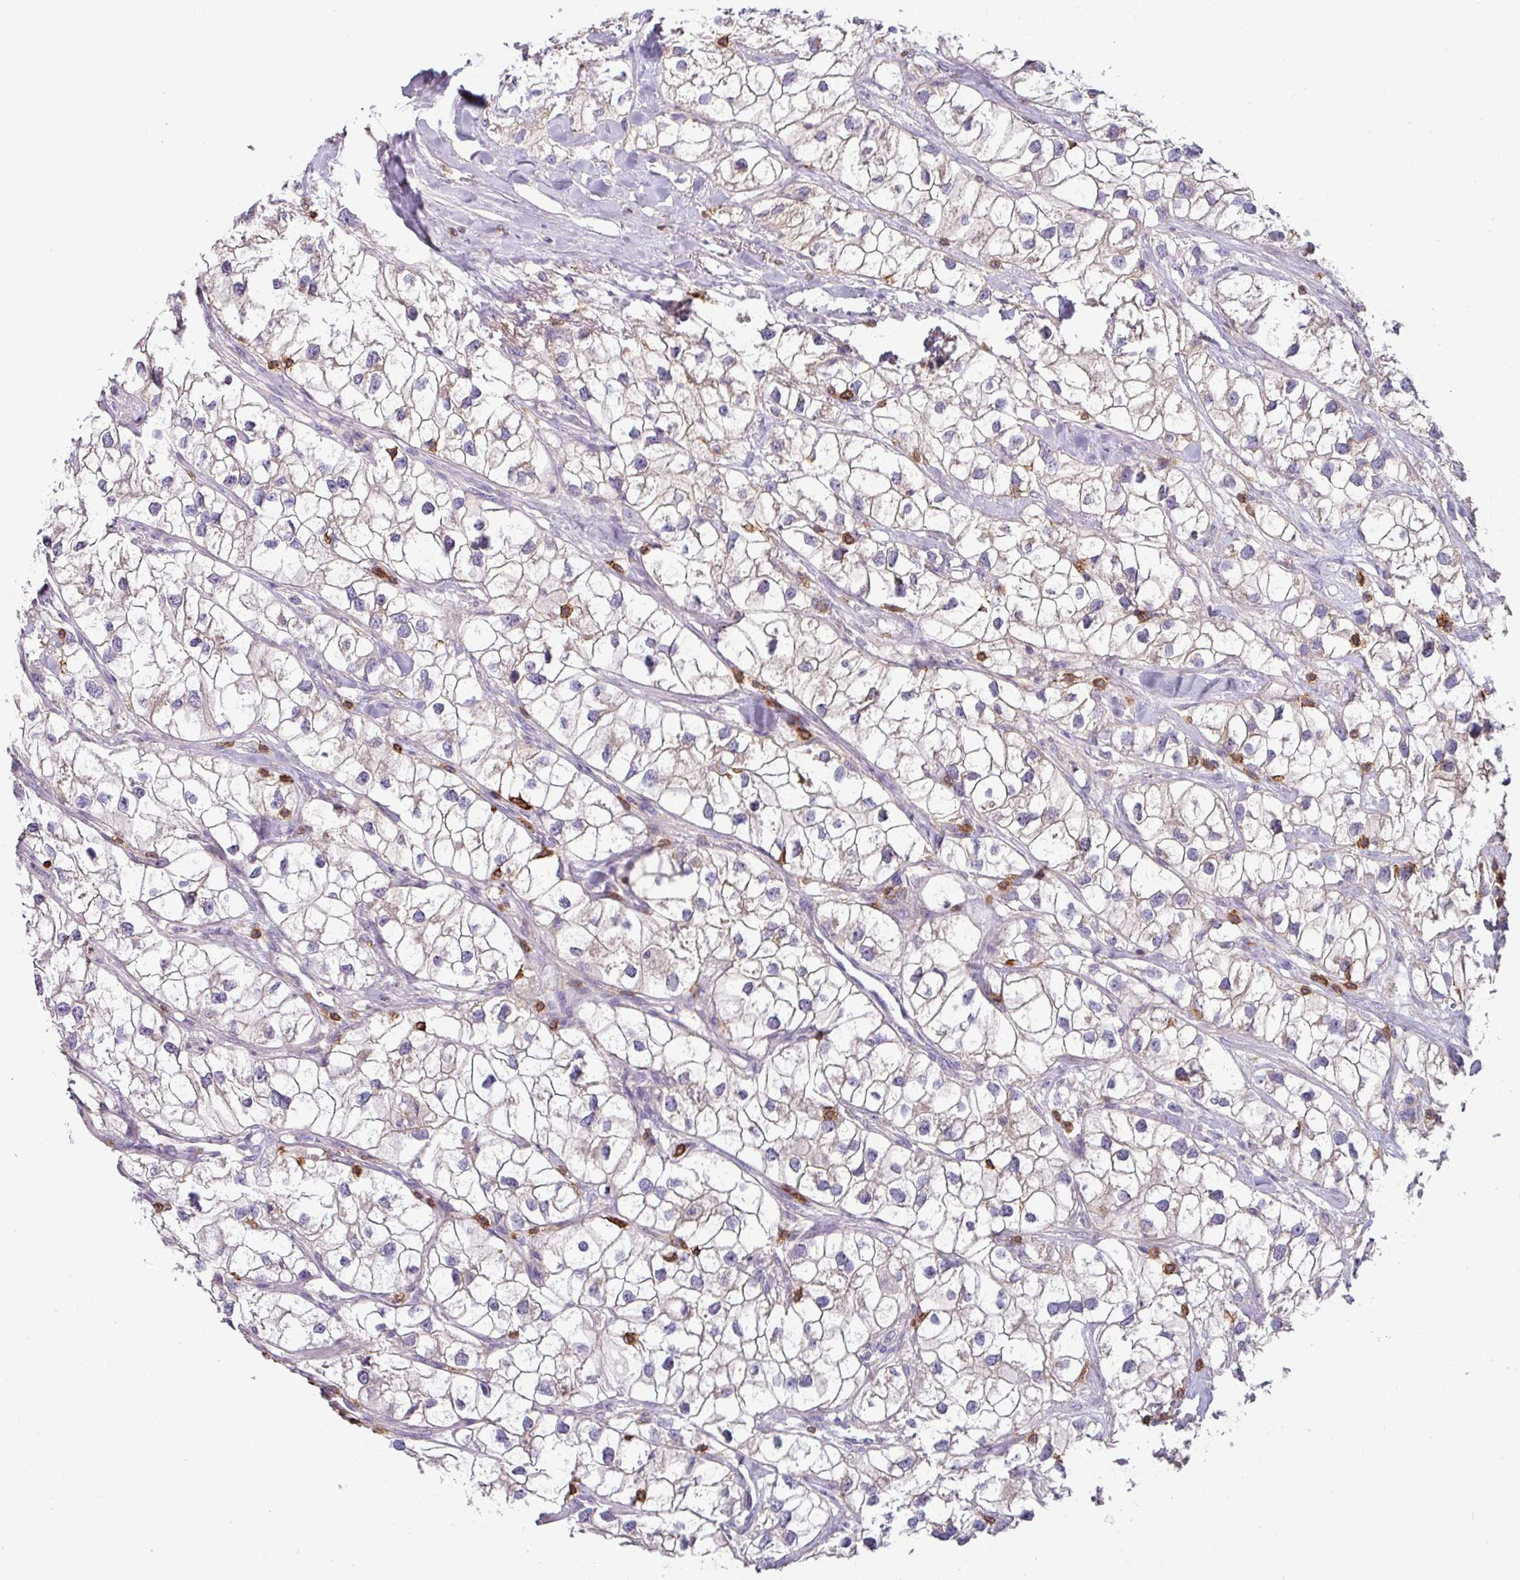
{"staining": {"intensity": "negative", "quantity": "none", "location": "none"}, "tissue": "renal cancer", "cell_type": "Tumor cells", "image_type": "cancer", "snomed": [{"axis": "morphology", "description": "Adenocarcinoma, NOS"}, {"axis": "topography", "description": "Kidney"}], "caption": "IHC image of neoplastic tissue: renal cancer (adenocarcinoma) stained with DAB demonstrates no significant protein positivity in tumor cells. (Stains: DAB (3,3'-diaminobenzidine) immunohistochemistry (IHC) with hematoxylin counter stain, Microscopy: brightfield microscopy at high magnification).", "gene": "CD3G", "patient": {"sex": "male", "age": 59}}